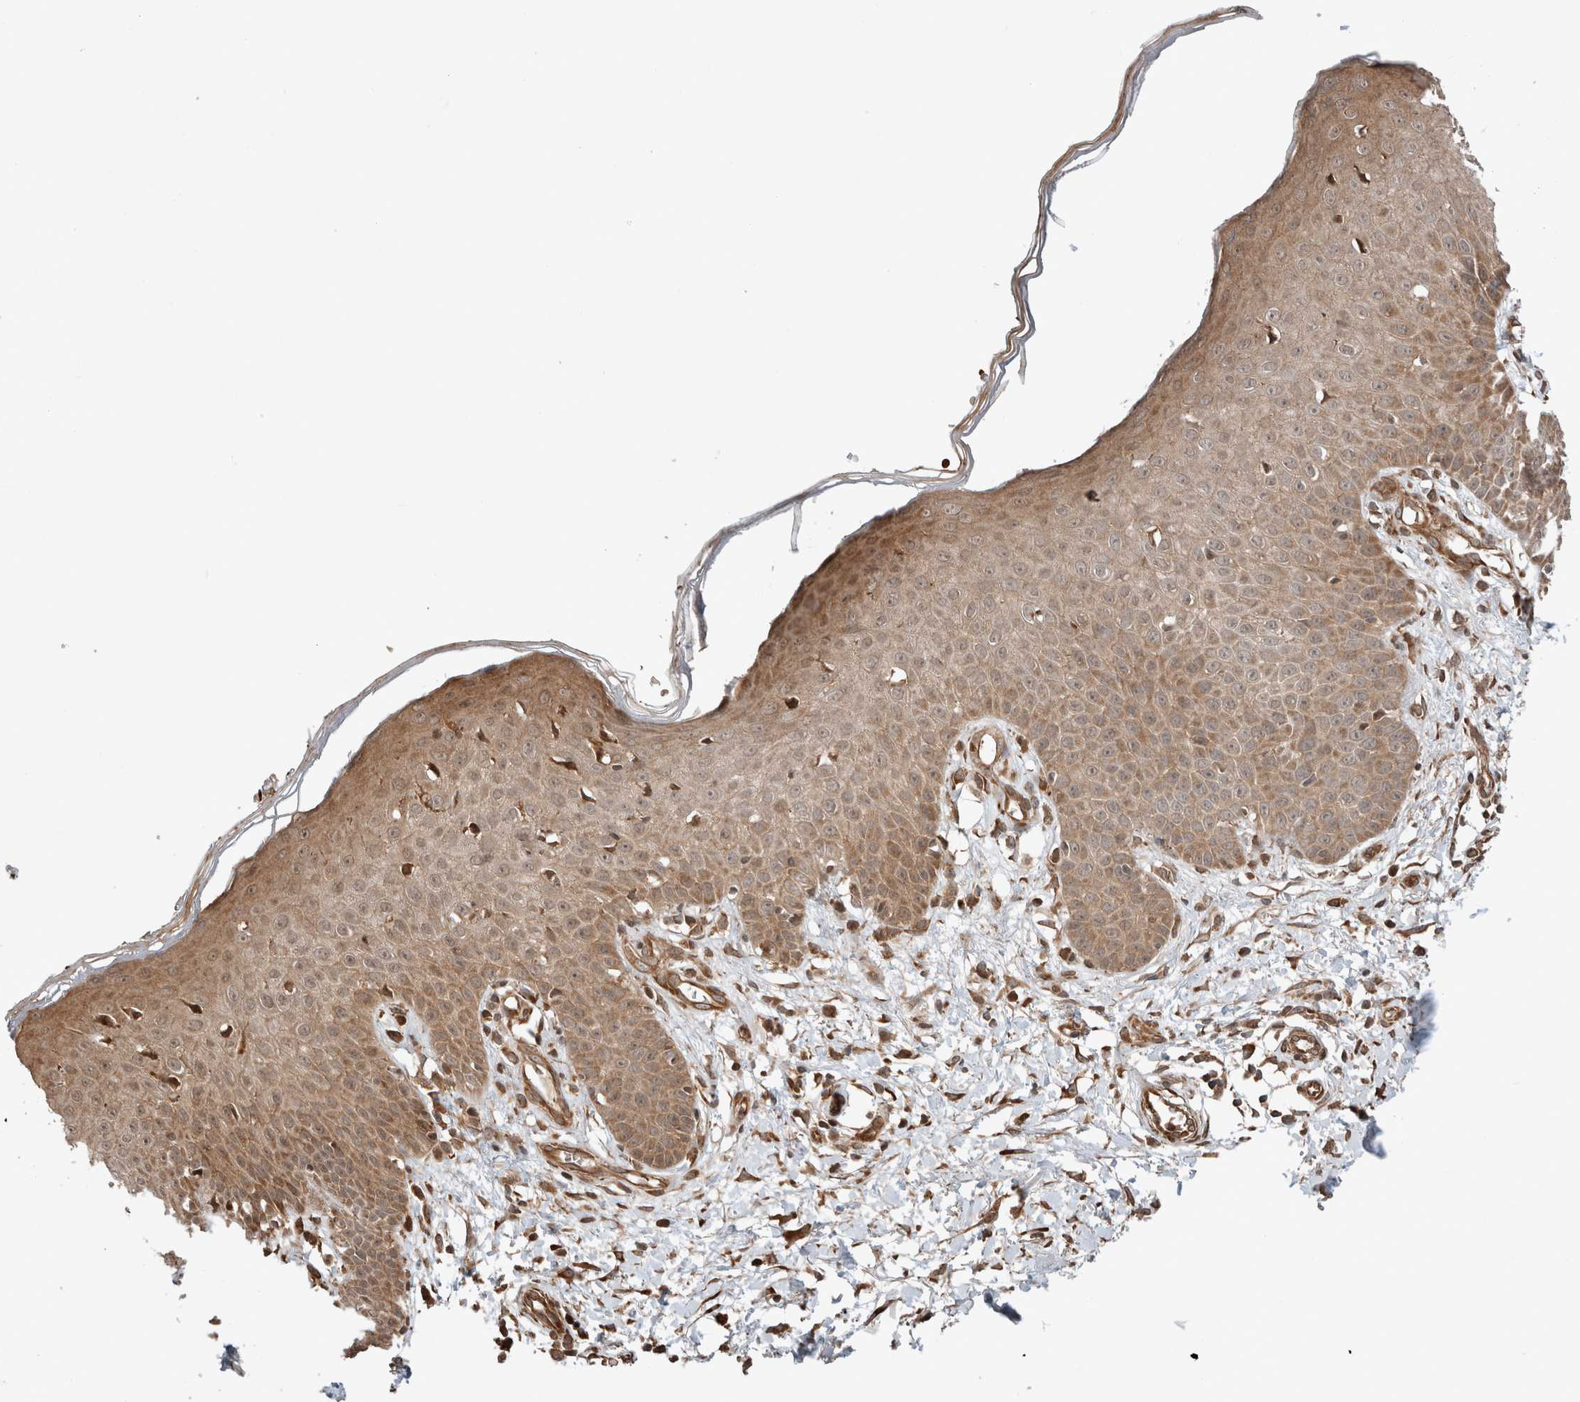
{"staining": {"intensity": "moderate", "quantity": ">75%", "location": "cytoplasmic/membranous,nuclear"}, "tissue": "skin", "cell_type": "Fibroblasts", "image_type": "normal", "snomed": [{"axis": "morphology", "description": "Normal tissue, NOS"}, {"axis": "morphology", "description": "Inflammation, NOS"}, {"axis": "topography", "description": "Skin"}], "caption": "Immunohistochemistry (IHC) photomicrograph of unremarkable skin stained for a protein (brown), which displays medium levels of moderate cytoplasmic/membranous,nuclear expression in about >75% of fibroblasts.", "gene": "ZNF649", "patient": {"sex": "female", "age": 44}}